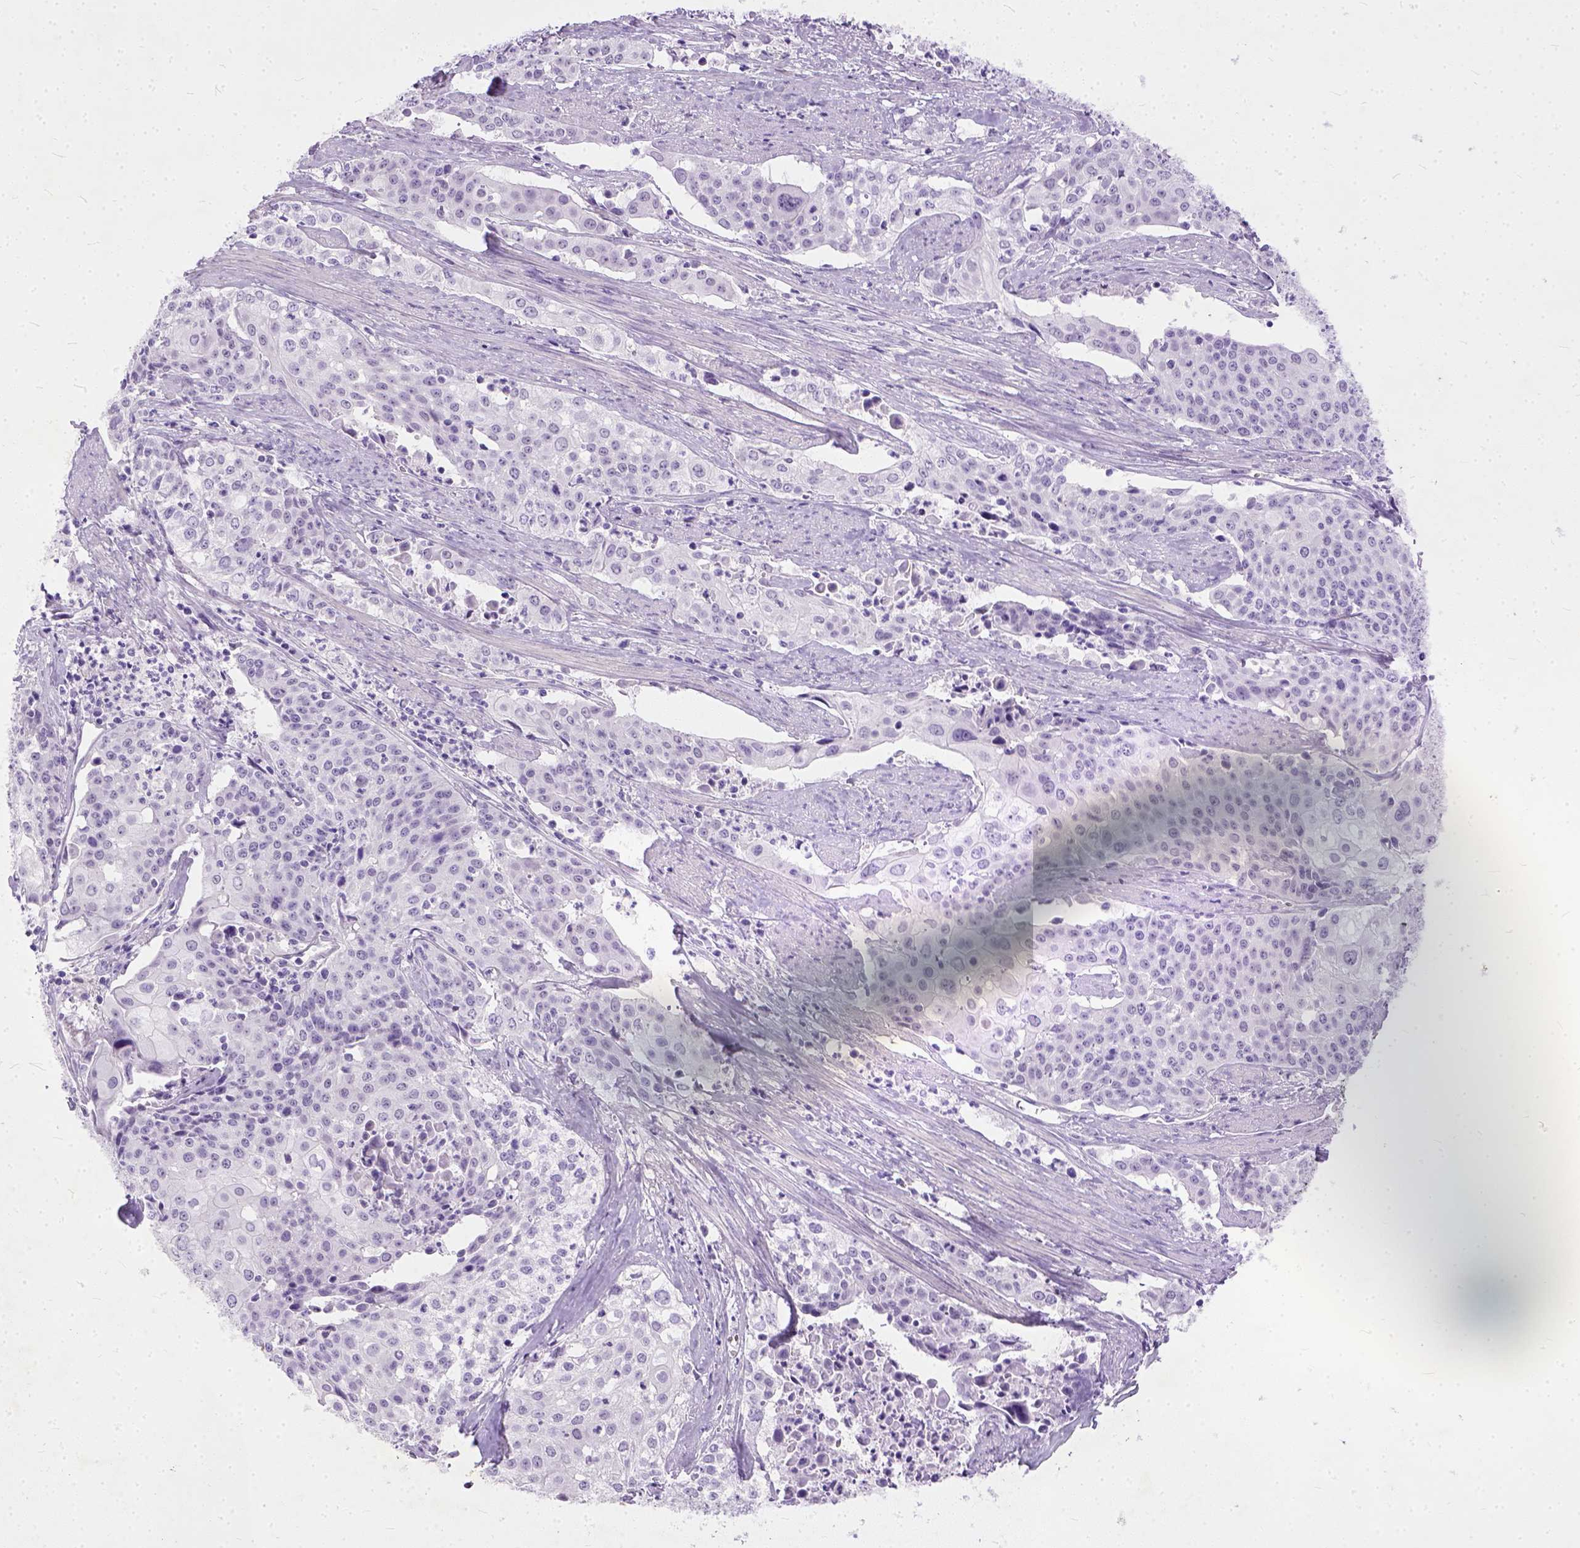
{"staining": {"intensity": "negative", "quantity": "none", "location": "none"}, "tissue": "cervical cancer", "cell_type": "Tumor cells", "image_type": "cancer", "snomed": [{"axis": "morphology", "description": "Squamous cell carcinoma, NOS"}, {"axis": "topography", "description": "Cervix"}], "caption": "Protein analysis of cervical cancer (squamous cell carcinoma) demonstrates no significant positivity in tumor cells.", "gene": "ADGRF1", "patient": {"sex": "female", "age": 39}}